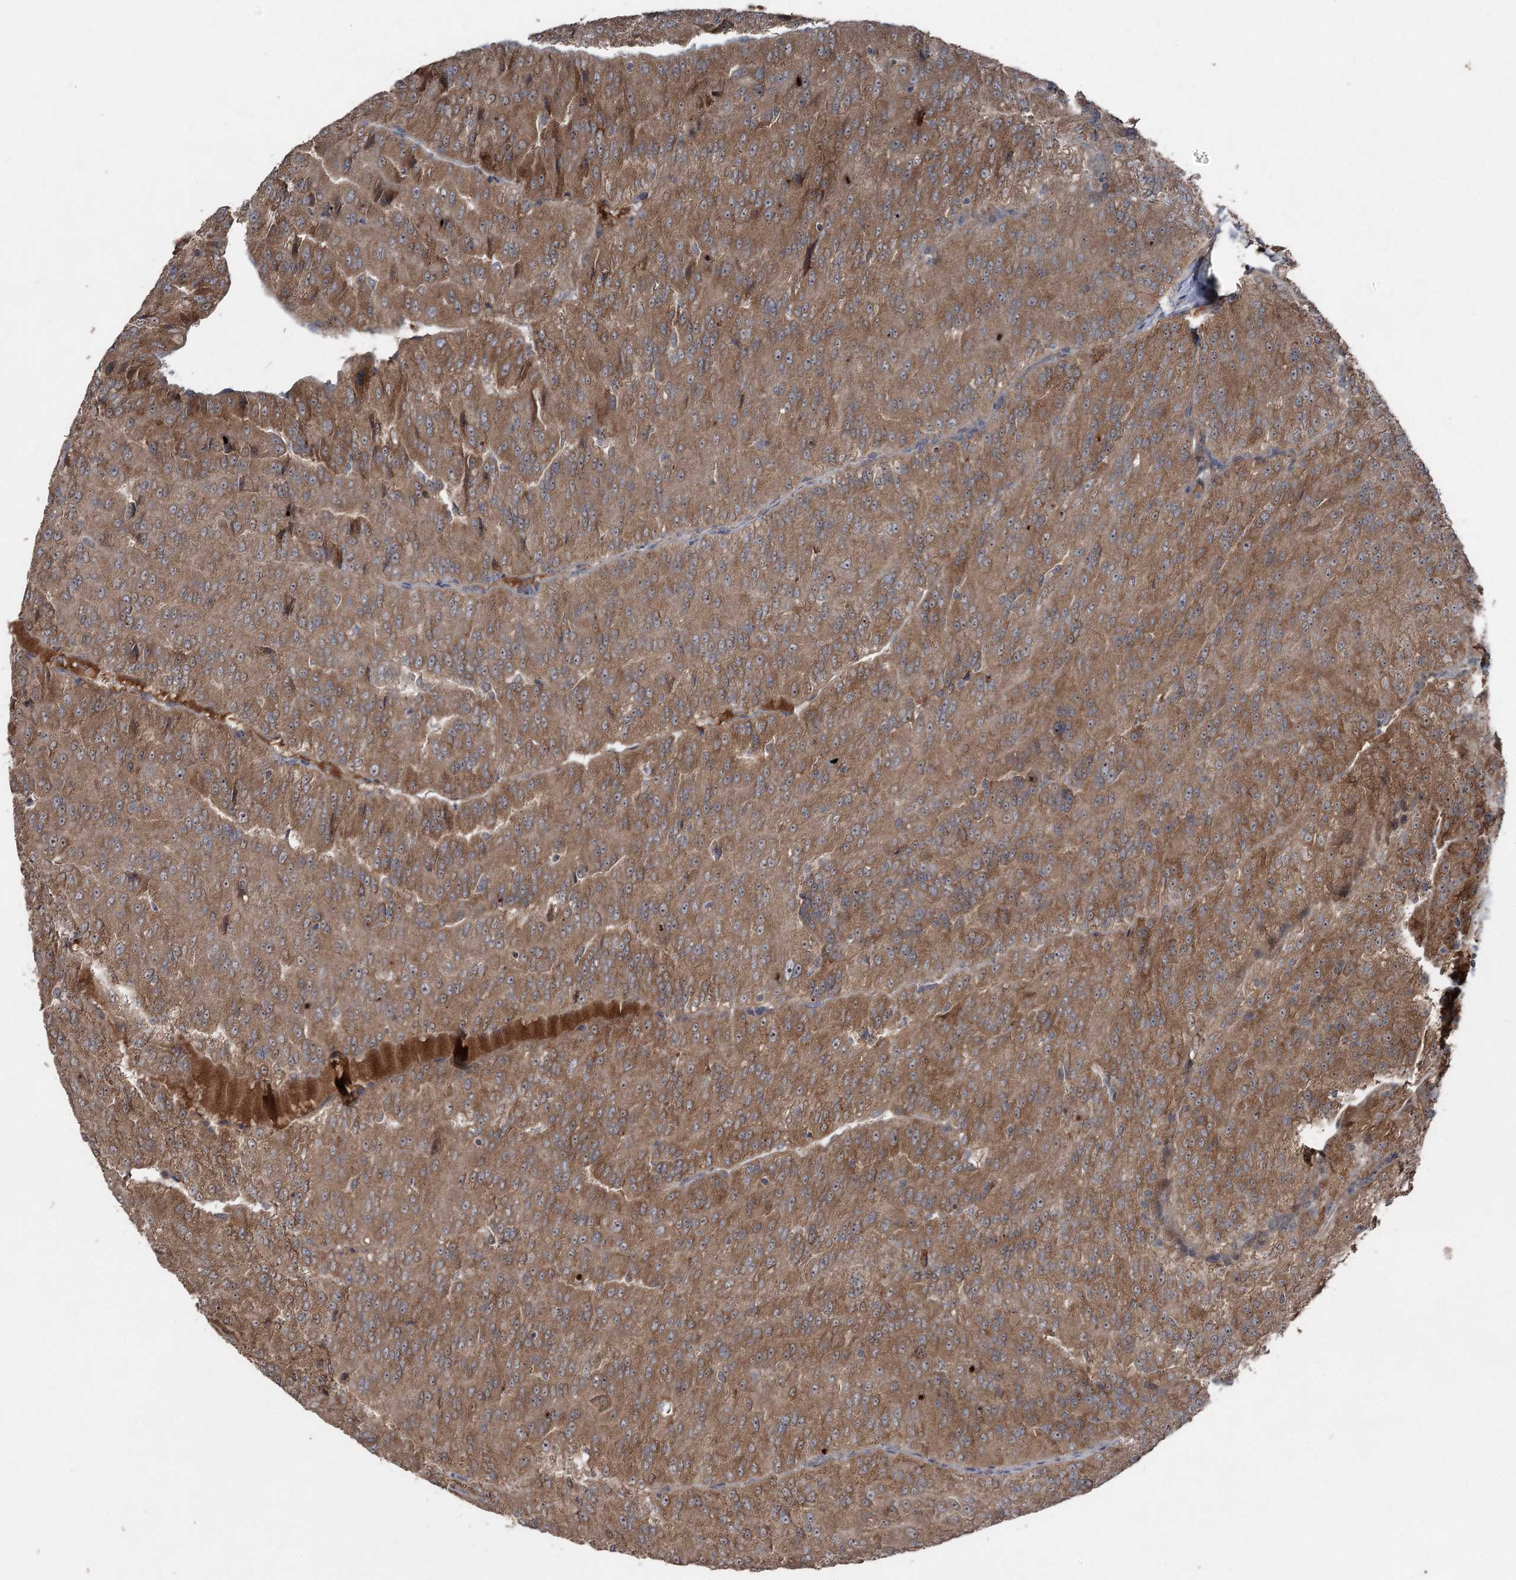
{"staining": {"intensity": "moderate", "quantity": ">75%", "location": "cytoplasmic/membranous"}, "tissue": "renal cancer", "cell_type": "Tumor cells", "image_type": "cancer", "snomed": [{"axis": "morphology", "description": "Adenocarcinoma, NOS"}, {"axis": "topography", "description": "Kidney"}], "caption": "Moderate cytoplasmic/membranous positivity is appreciated in about >75% of tumor cells in renal cancer.", "gene": "MAPK8IP2", "patient": {"sex": "female", "age": 63}}